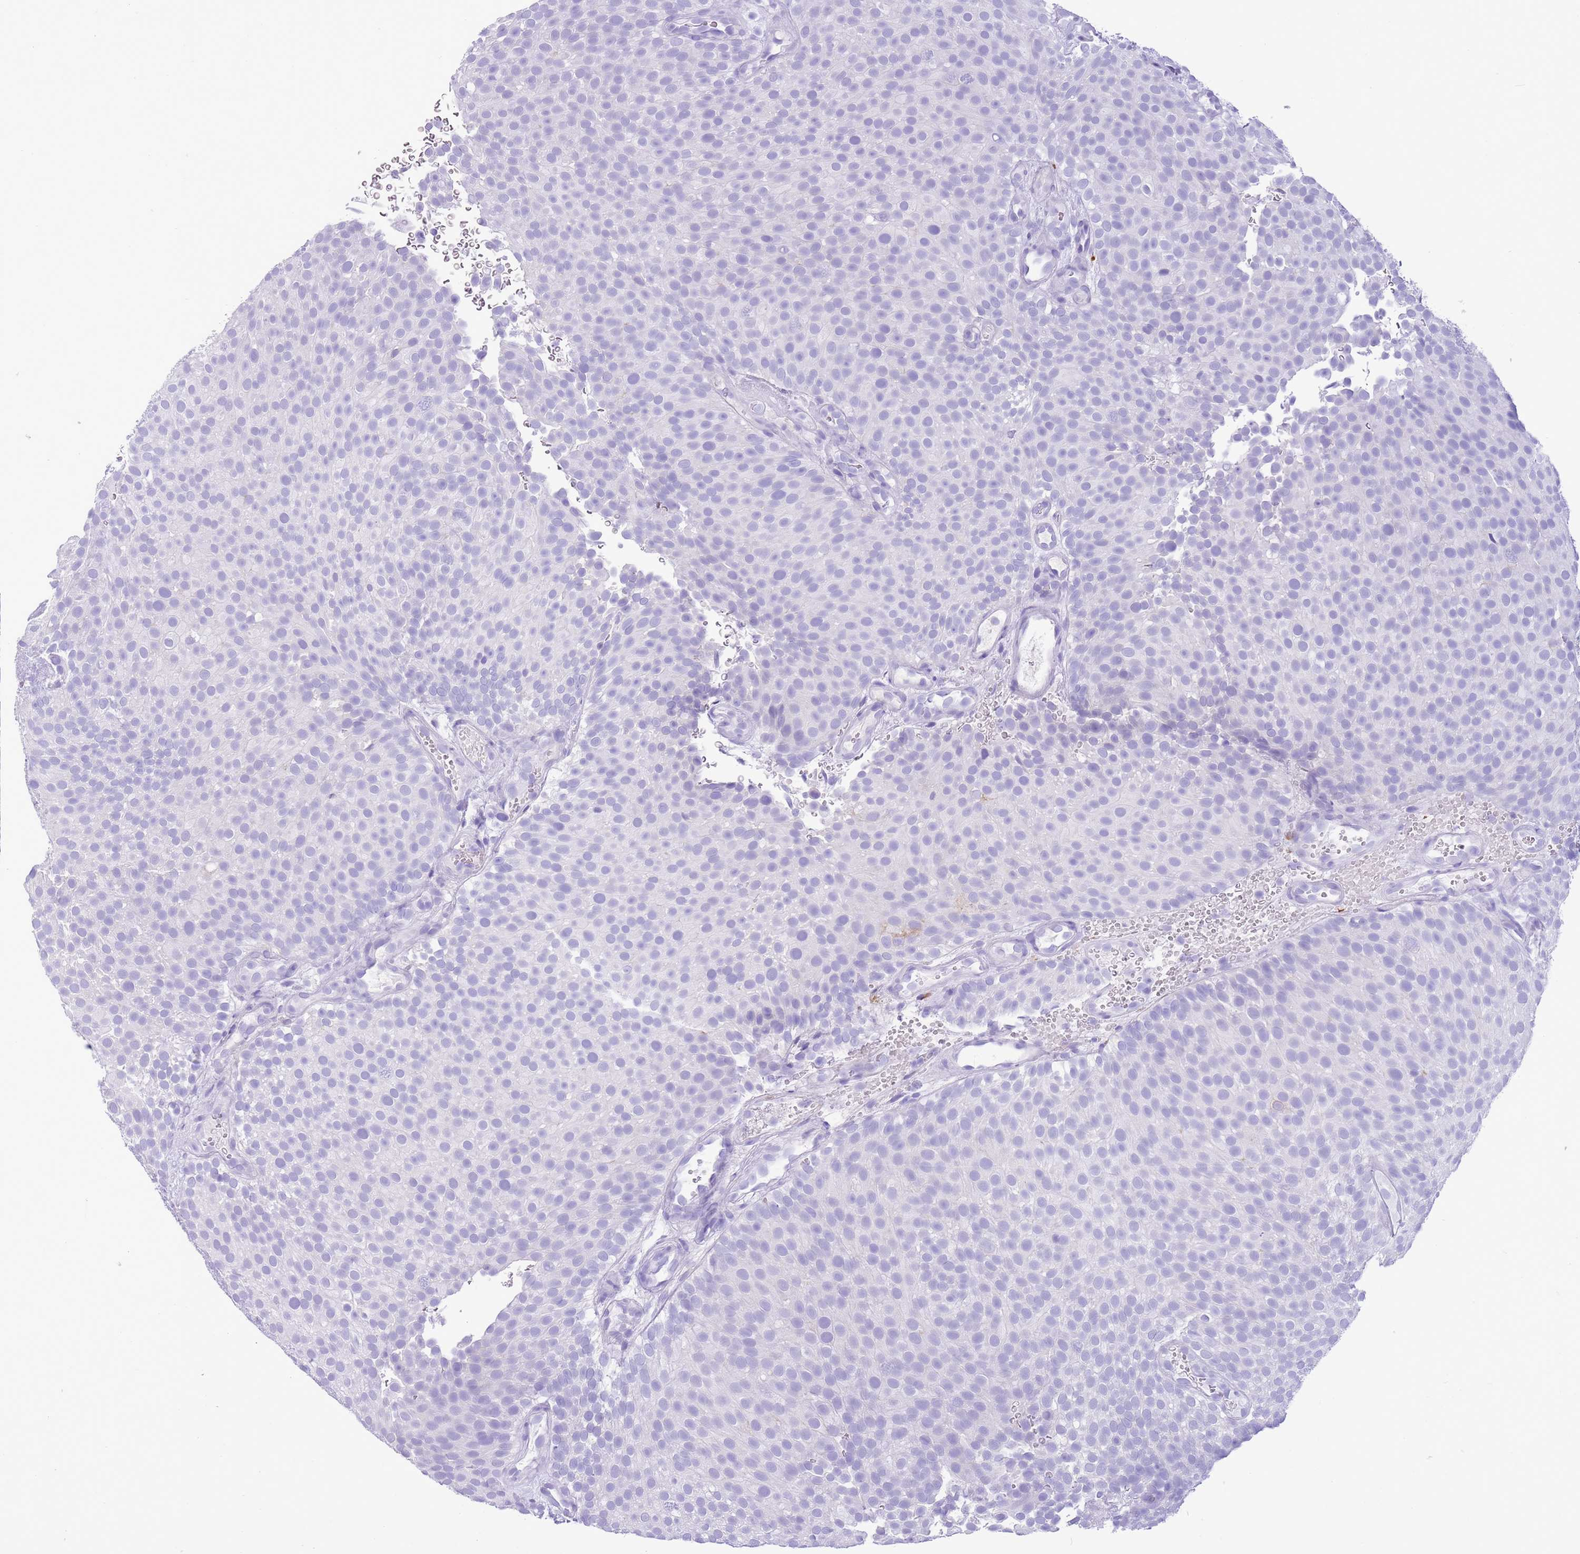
{"staining": {"intensity": "negative", "quantity": "none", "location": "none"}, "tissue": "urothelial cancer", "cell_type": "Tumor cells", "image_type": "cancer", "snomed": [{"axis": "morphology", "description": "Urothelial carcinoma, Low grade"}, {"axis": "topography", "description": "Urinary bladder"}], "caption": "DAB (3,3'-diaminobenzidine) immunohistochemical staining of low-grade urothelial carcinoma displays no significant expression in tumor cells. The staining was performed using DAB to visualize the protein expression in brown, while the nuclei were stained in blue with hematoxylin (Magnification: 20x).", "gene": "TBC1D10B", "patient": {"sex": "male", "age": 78}}